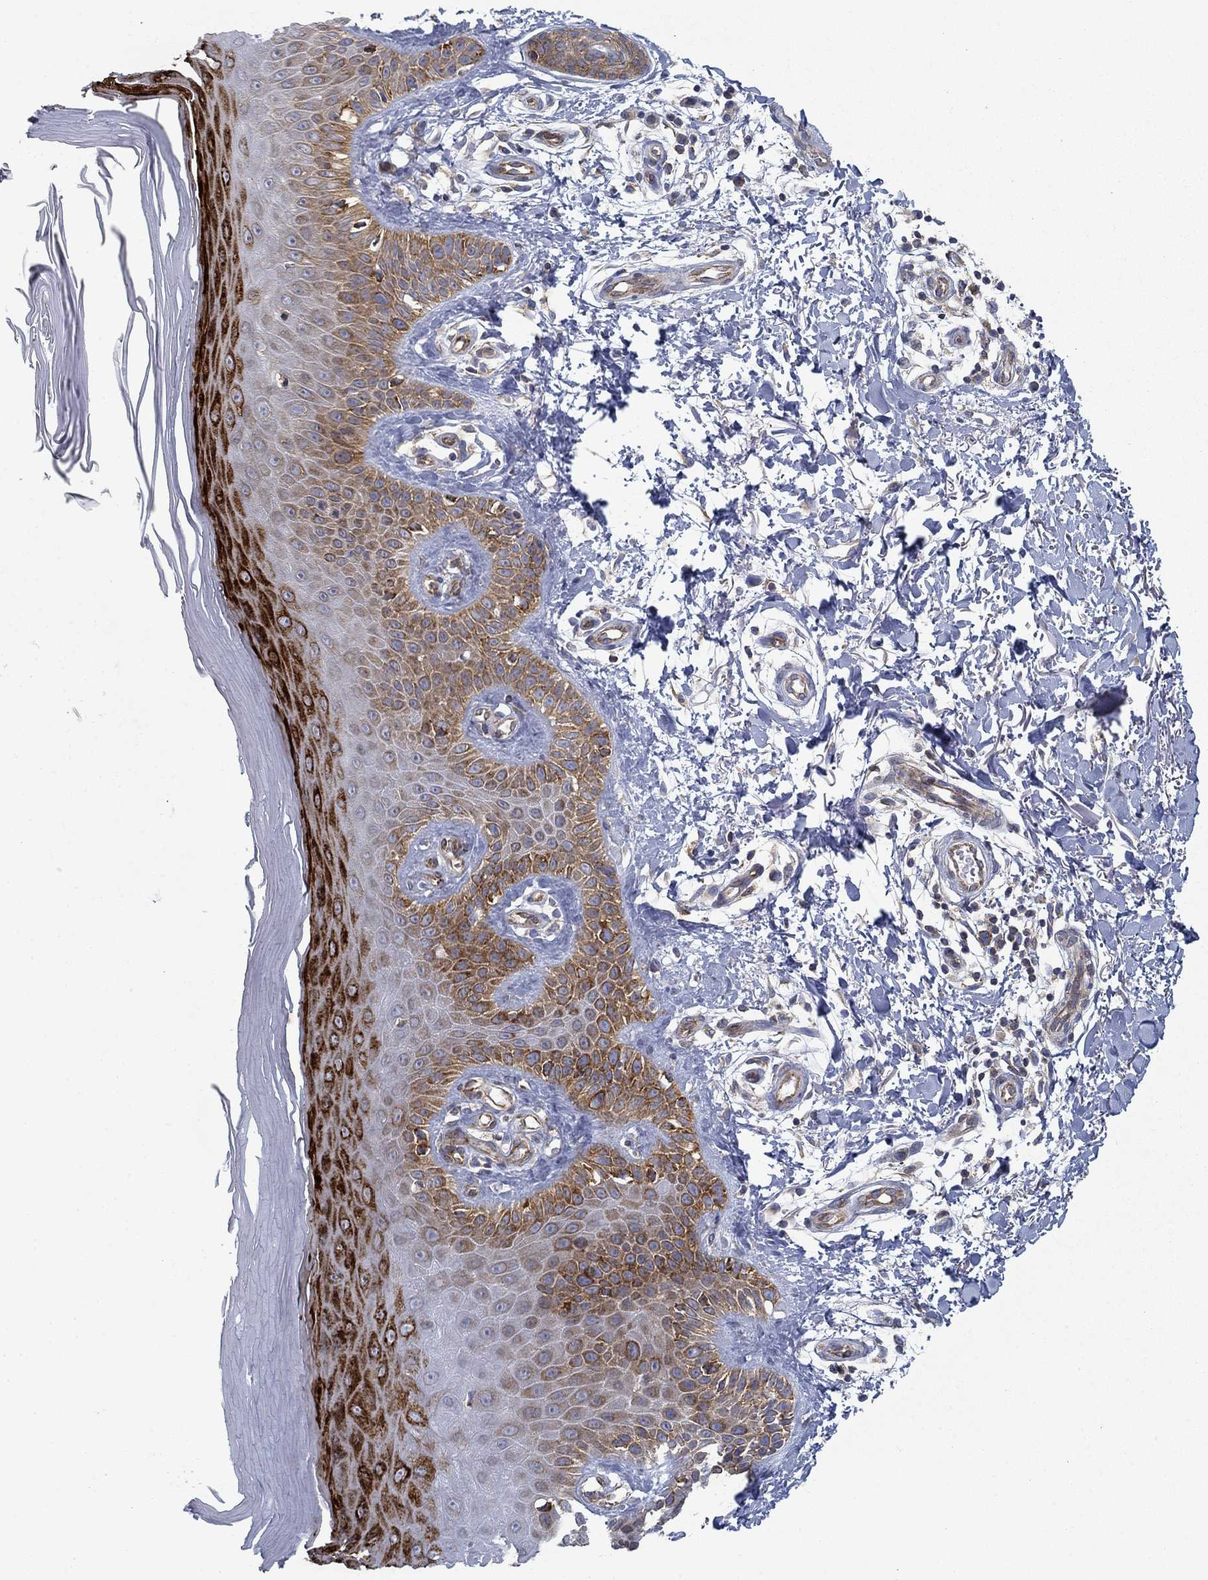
{"staining": {"intensity": "negative", "quantity": "none", "location": "none"}, "tissue": "skin", "cell_type": "Fibroblasts", "image_type": "normal", "snomed": [{"axis": "morphology", "description": "Normal tissue, NOS"}, {"axis": "morphology", "description": "Inflammation, NOS"}, {"axis": "morphology", "description": "Fibrosis, NOS"}, {"axis": "topography", "description": "Skin"}], "caption": "The image reveals no staining of fibroblasts in unremarkable skin.", "gene": "FXR1", "patient": {"sex": "male", "age": 71}}